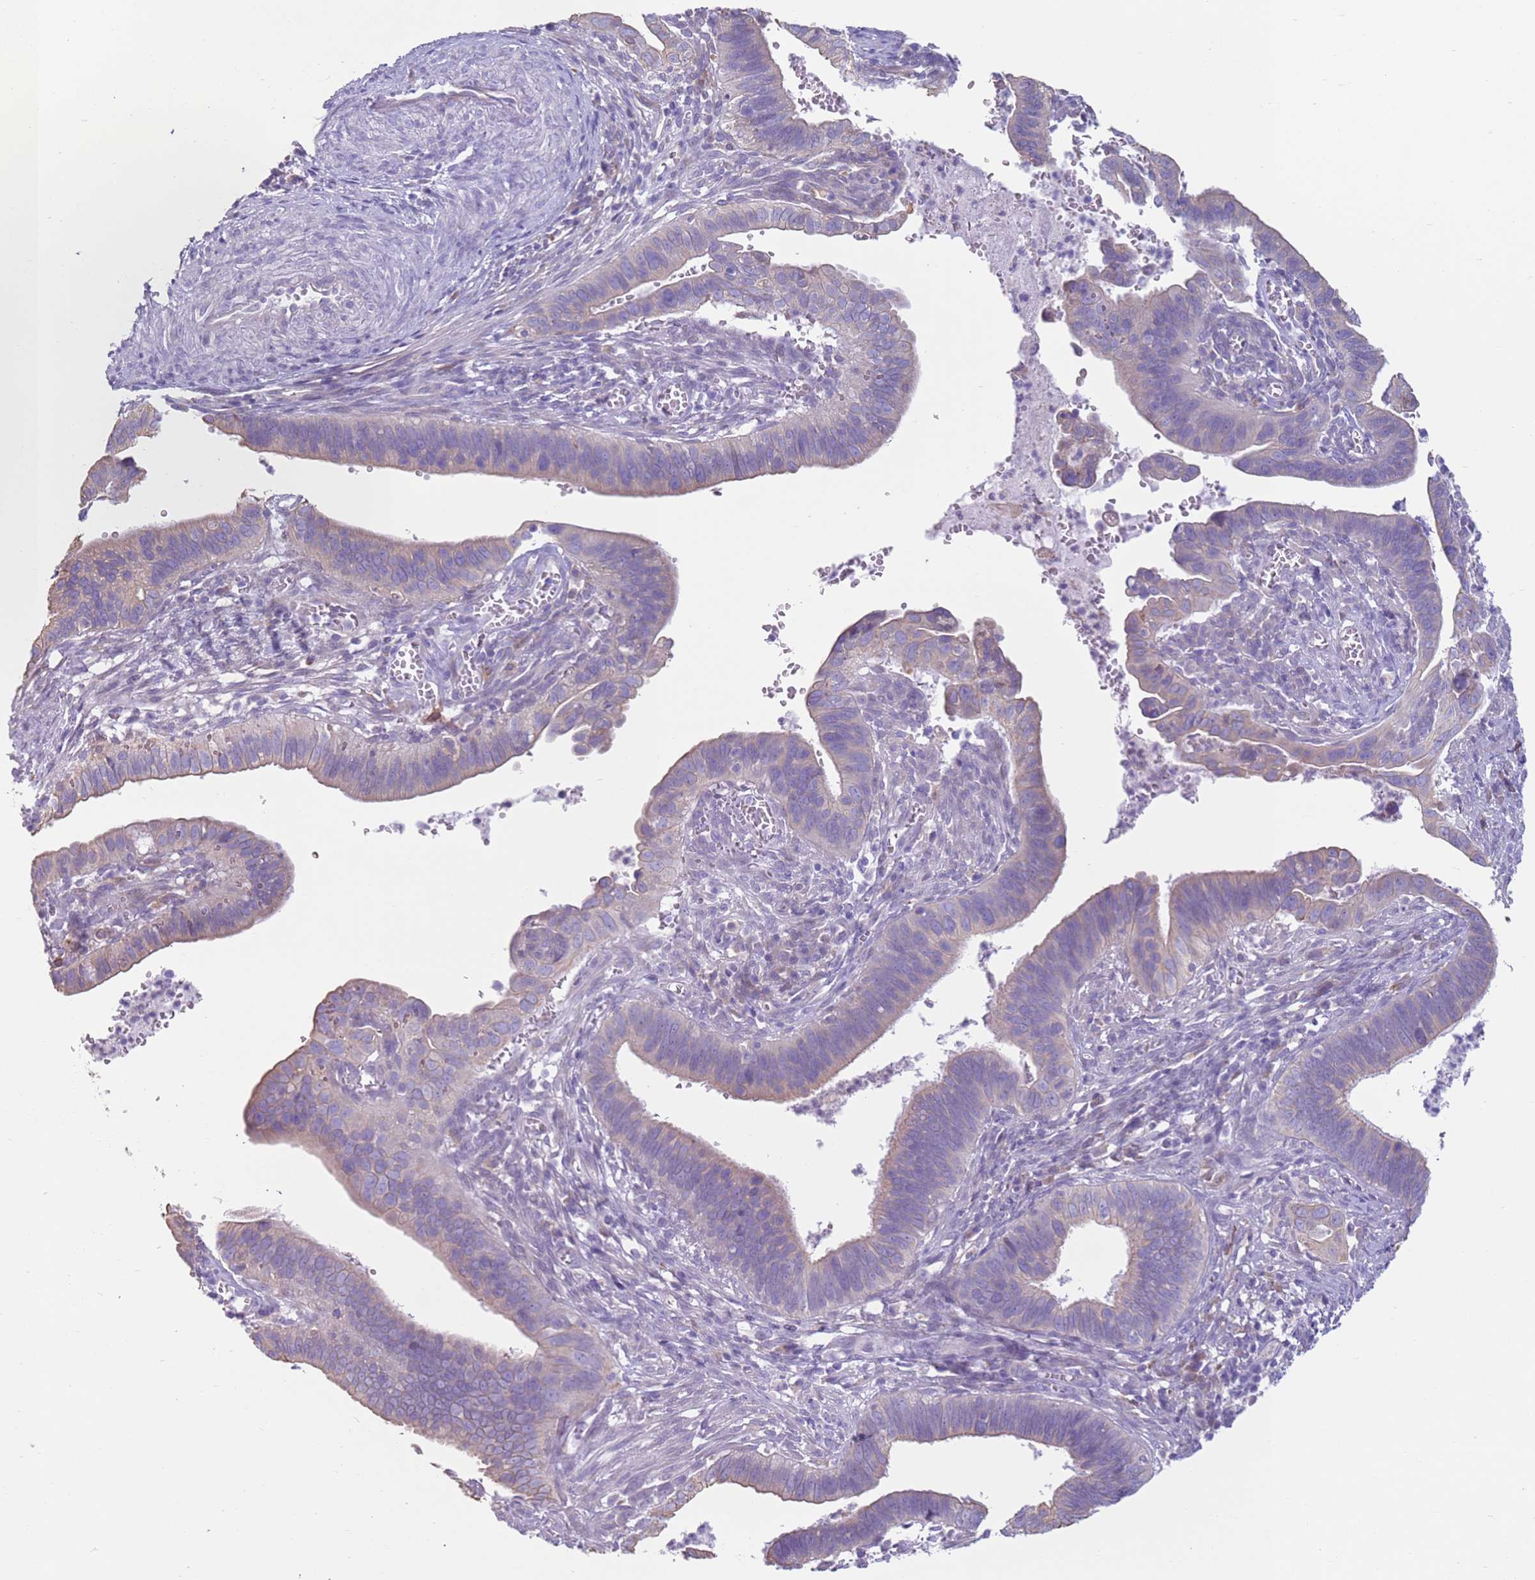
{"staining": {"intensity": "weak", "quantity": "<25%", "location": "cytoplasmic/membranous"}, "tissue": "cervical cancer", "cell_type": "Tumor cells", "image_type": "cancer", "snomed": [{"axis": "morphology", "description": "Adenocarcinoma, NOS"}, {"axis": "topography", "description": "Cervix"}], "caption": "Cervical cancer was stained to show a protein in brown. There is no significant positivity in tumor cells. The staining is performed using DAB brown chromogen with nuclei counter-stained in using hematoxylin.", "gene": "OAF", "patient": {"sex": "female", "age": 42}}